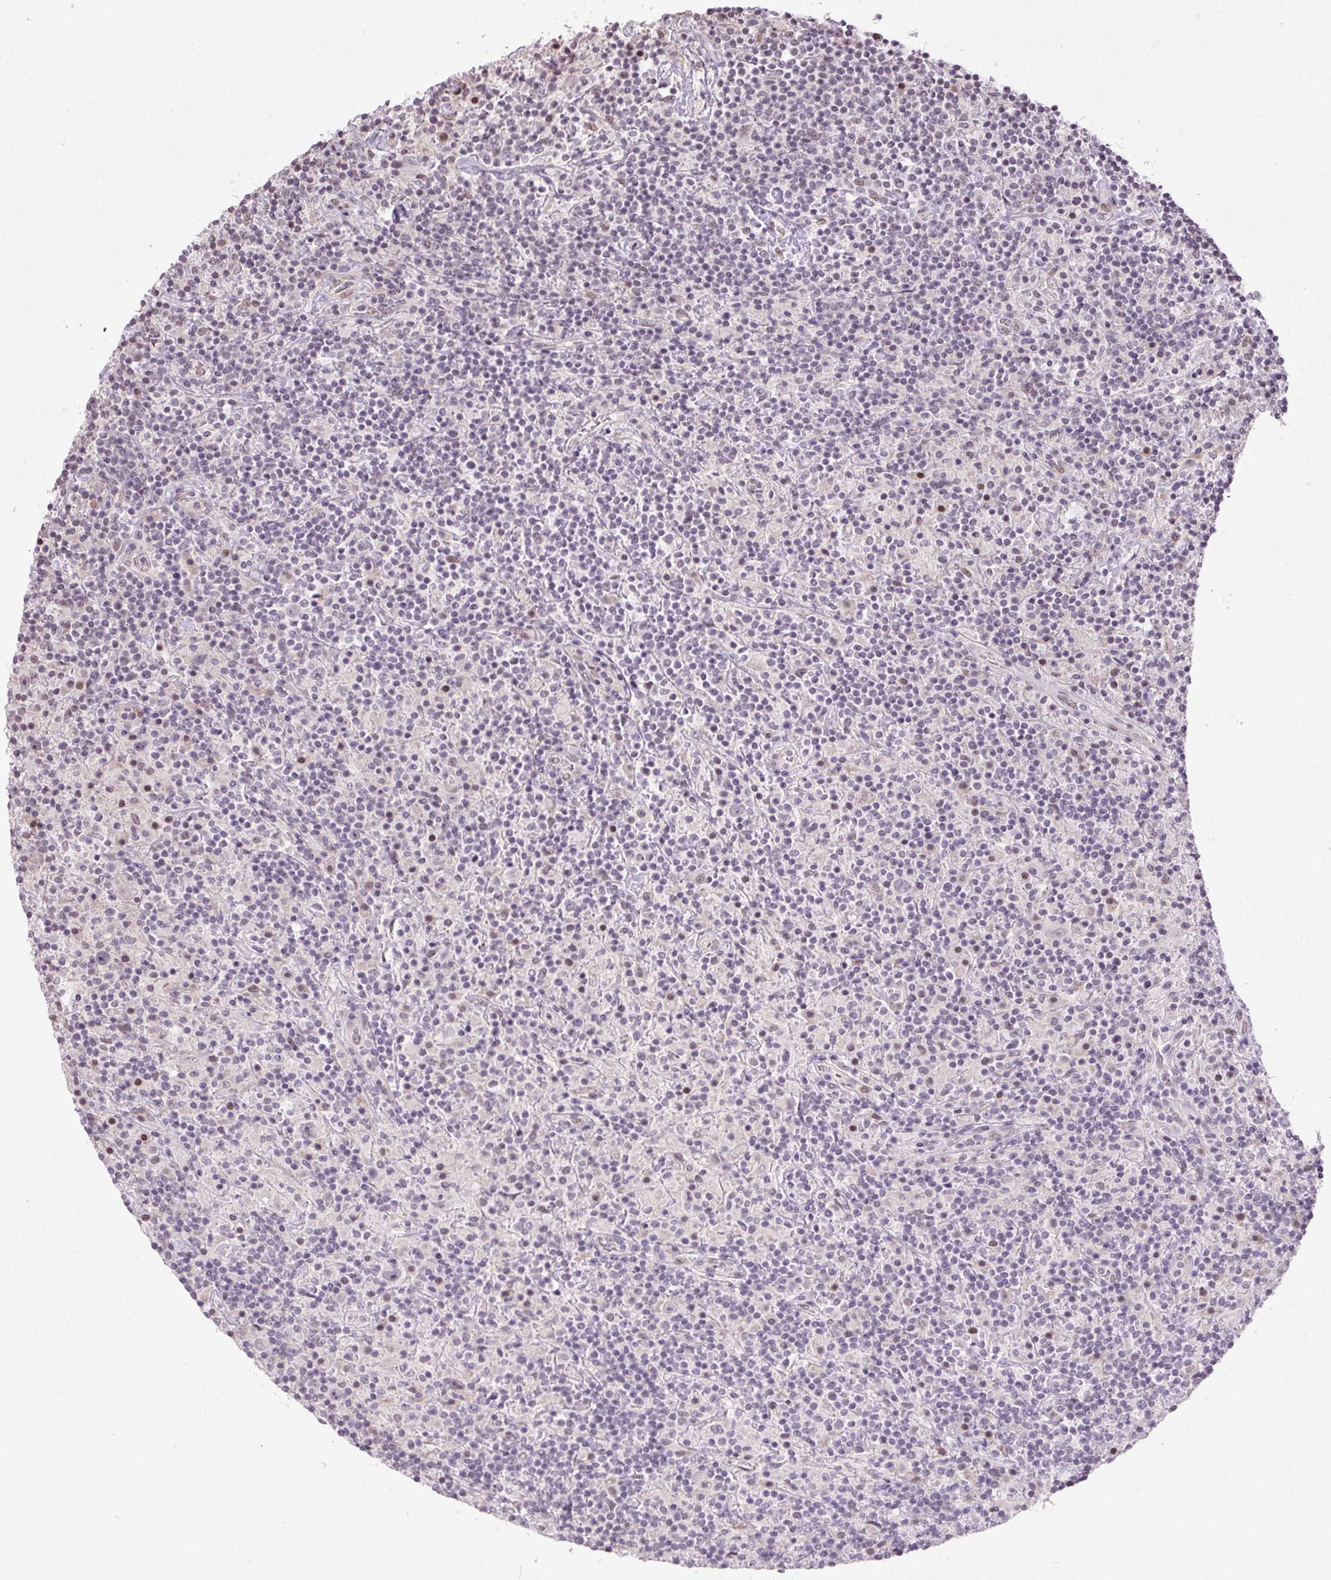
{"staining": {"intensity": "negative", "quantity": "none", "location": "none"}, "tissue": "lymphoma", "cell_type": "Tumor cells", "image_type": "cancer", "snomed": [{"axis": "morphology", "description": "Hodgkin's disease, NOS"}, {"axis": "topography", "description": "Lymph node"}], "caption": "The IHC photomicrograph has no significant positivity in tumor cells of Hodgkin's disease tissue.", "gene": "TCFL5", "patient": {"sex": "male", "age": 70}}